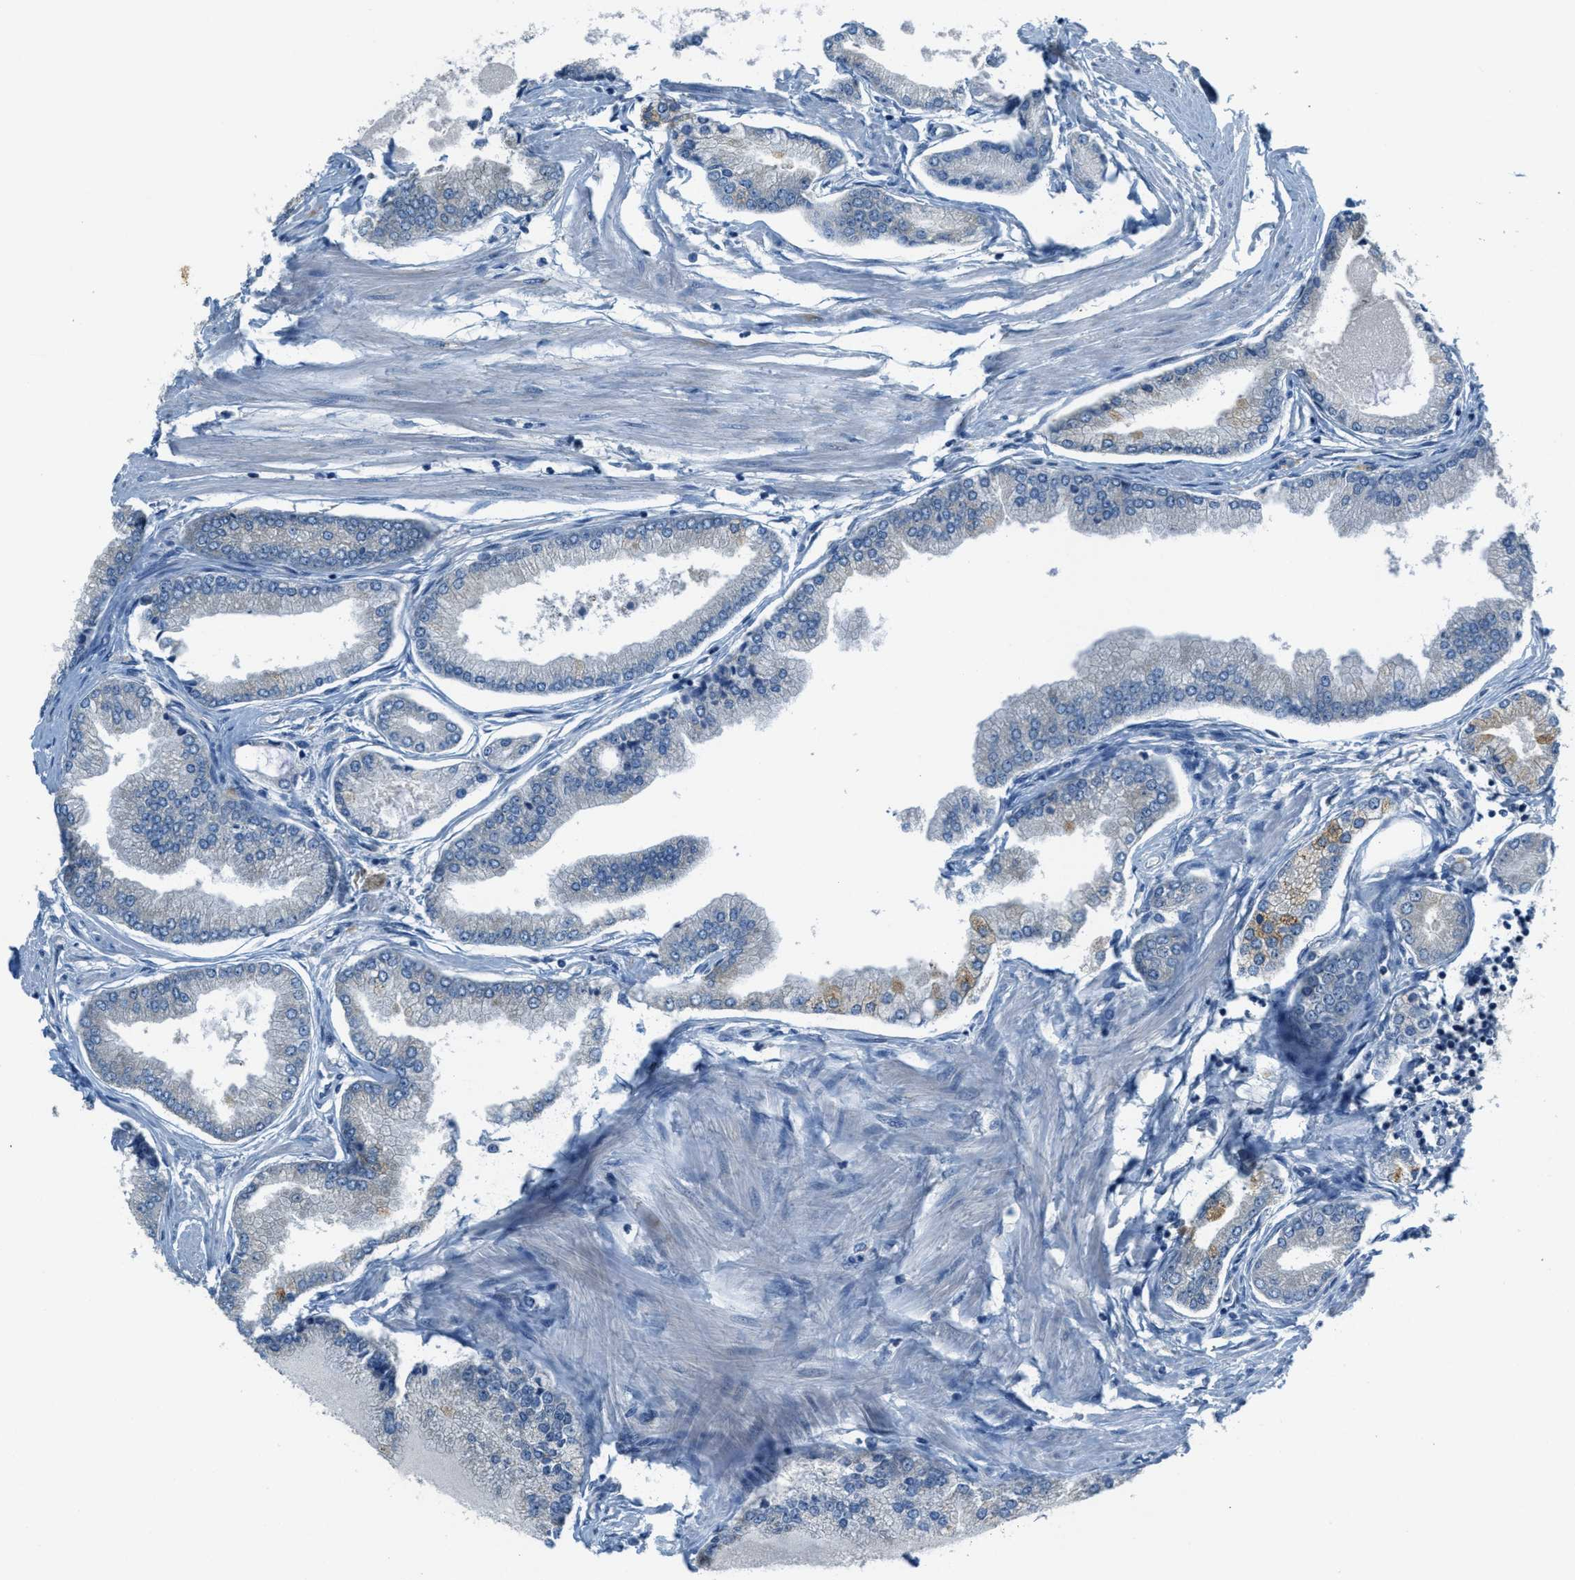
{"staining": {"intensity": "negative", "quantity": "none", "location": "none"}, "tissue": "prostate cancer", "cell_type": "Tumor cells", "image_type": "cancer", "snomed": [{"axis": "morphology", "description": "Adenocarcinoma, High grade"}, {"axis": "topography", "description": "Prostate"}], "caption": "Immunohistochemical staining of prostate cancer demonstrates no significant expression in tumor cells.", "gene": "JCAD", "patient": {"sex": "male", "age": 61}}